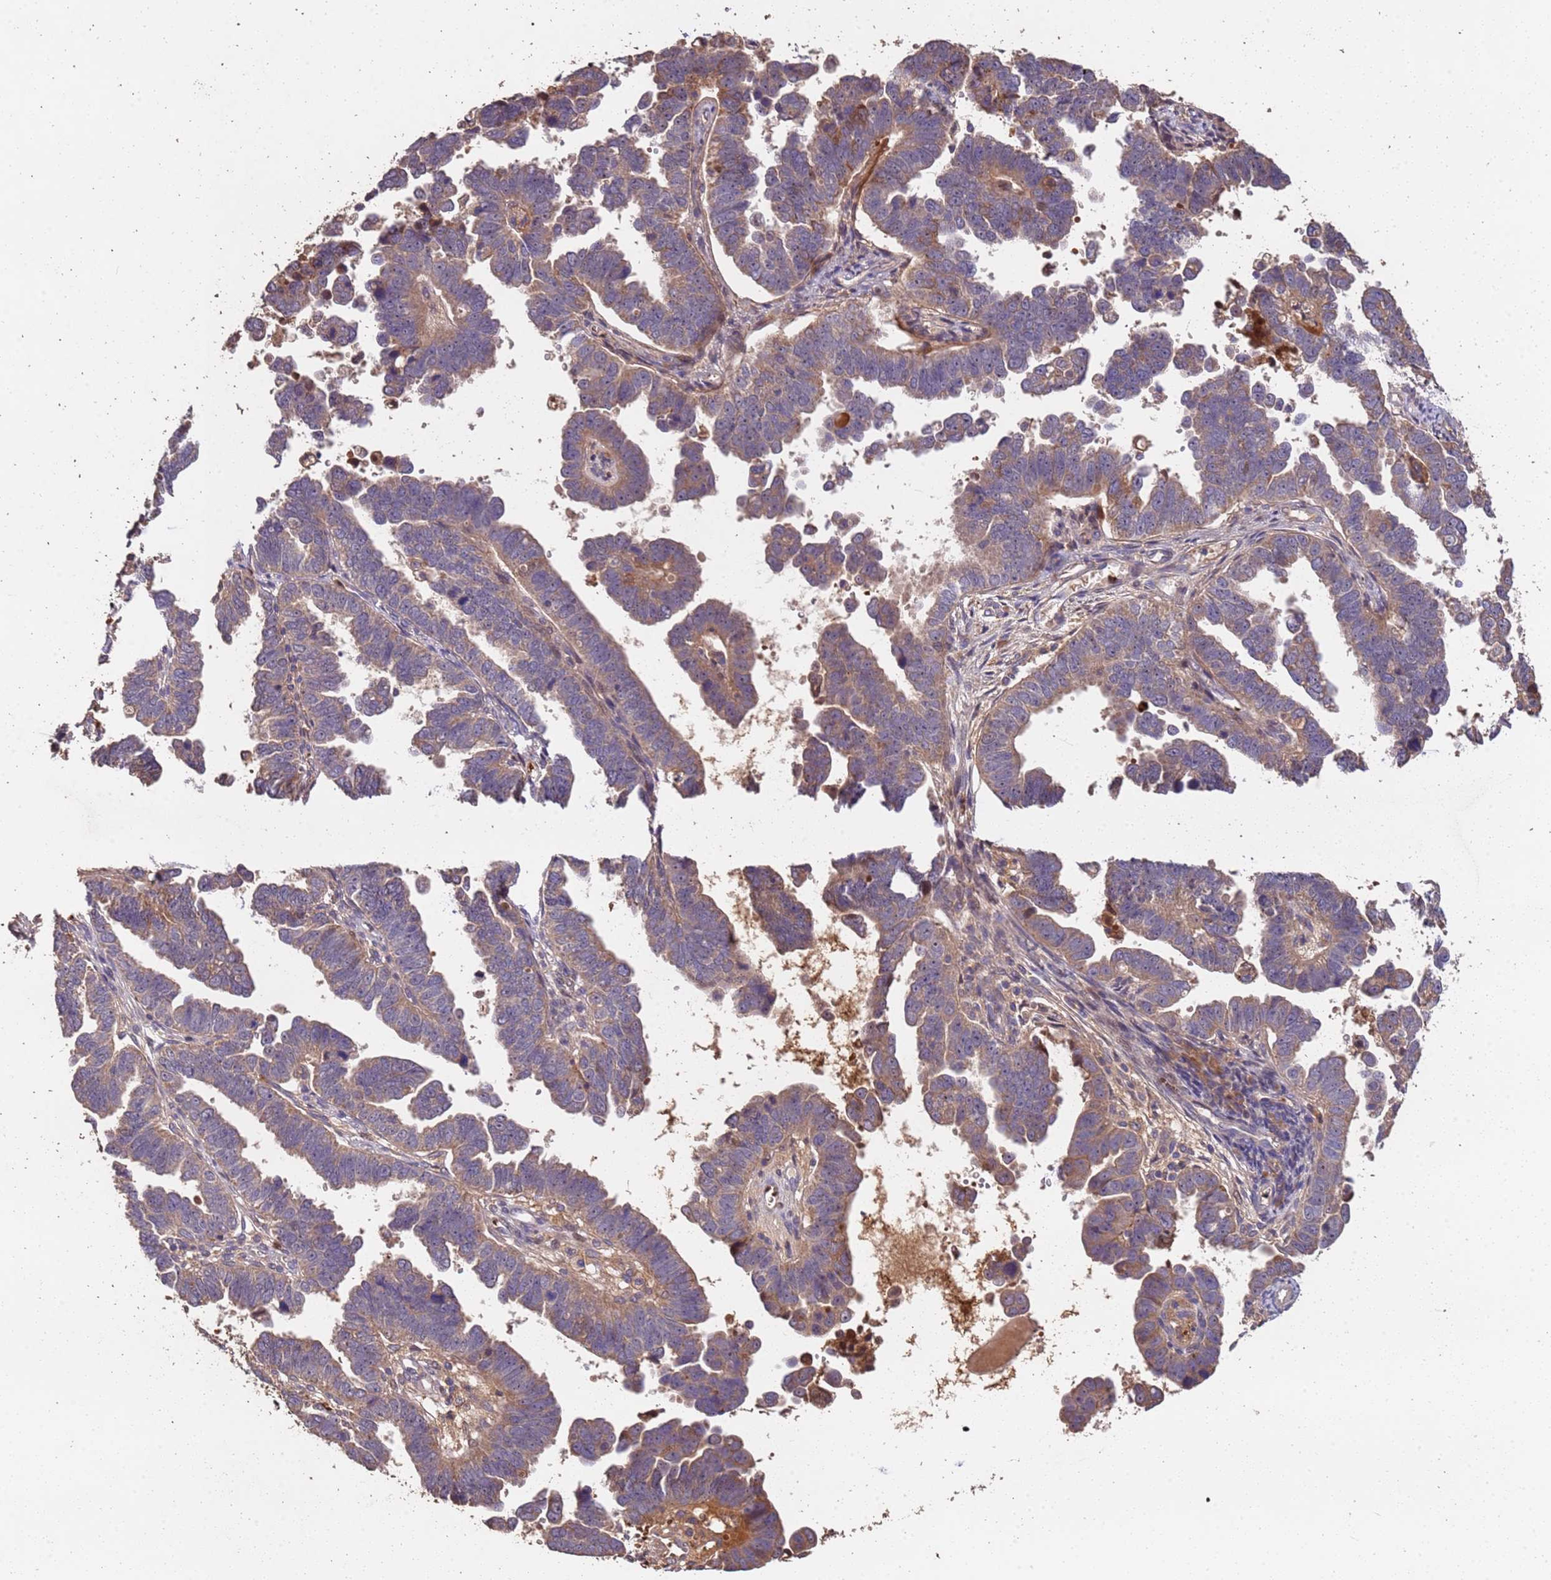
{"staining": {"intensity": "moderate", "quantity": "25%-75%", "location": "cytoplasmic/membranous"}, "tissue": "endometrial cancer", "cell_type": "Tumor cells", "image_type": "cancer", "snomed": [{"axis": "morphology", "description": "Adenocarcinoma, NOS"}, {"axis": "topography", "description": "Endometrium"}], "caption": "Immunohistochemistry of human endometrial cancer (adenocarcinoma) shows medium levels of moderate cytoplasmic/membranous expression in approximately 25%-75% of tumor cells.", "gene": "CCDC184", "patient": {"sex": "female", "age": 75}}